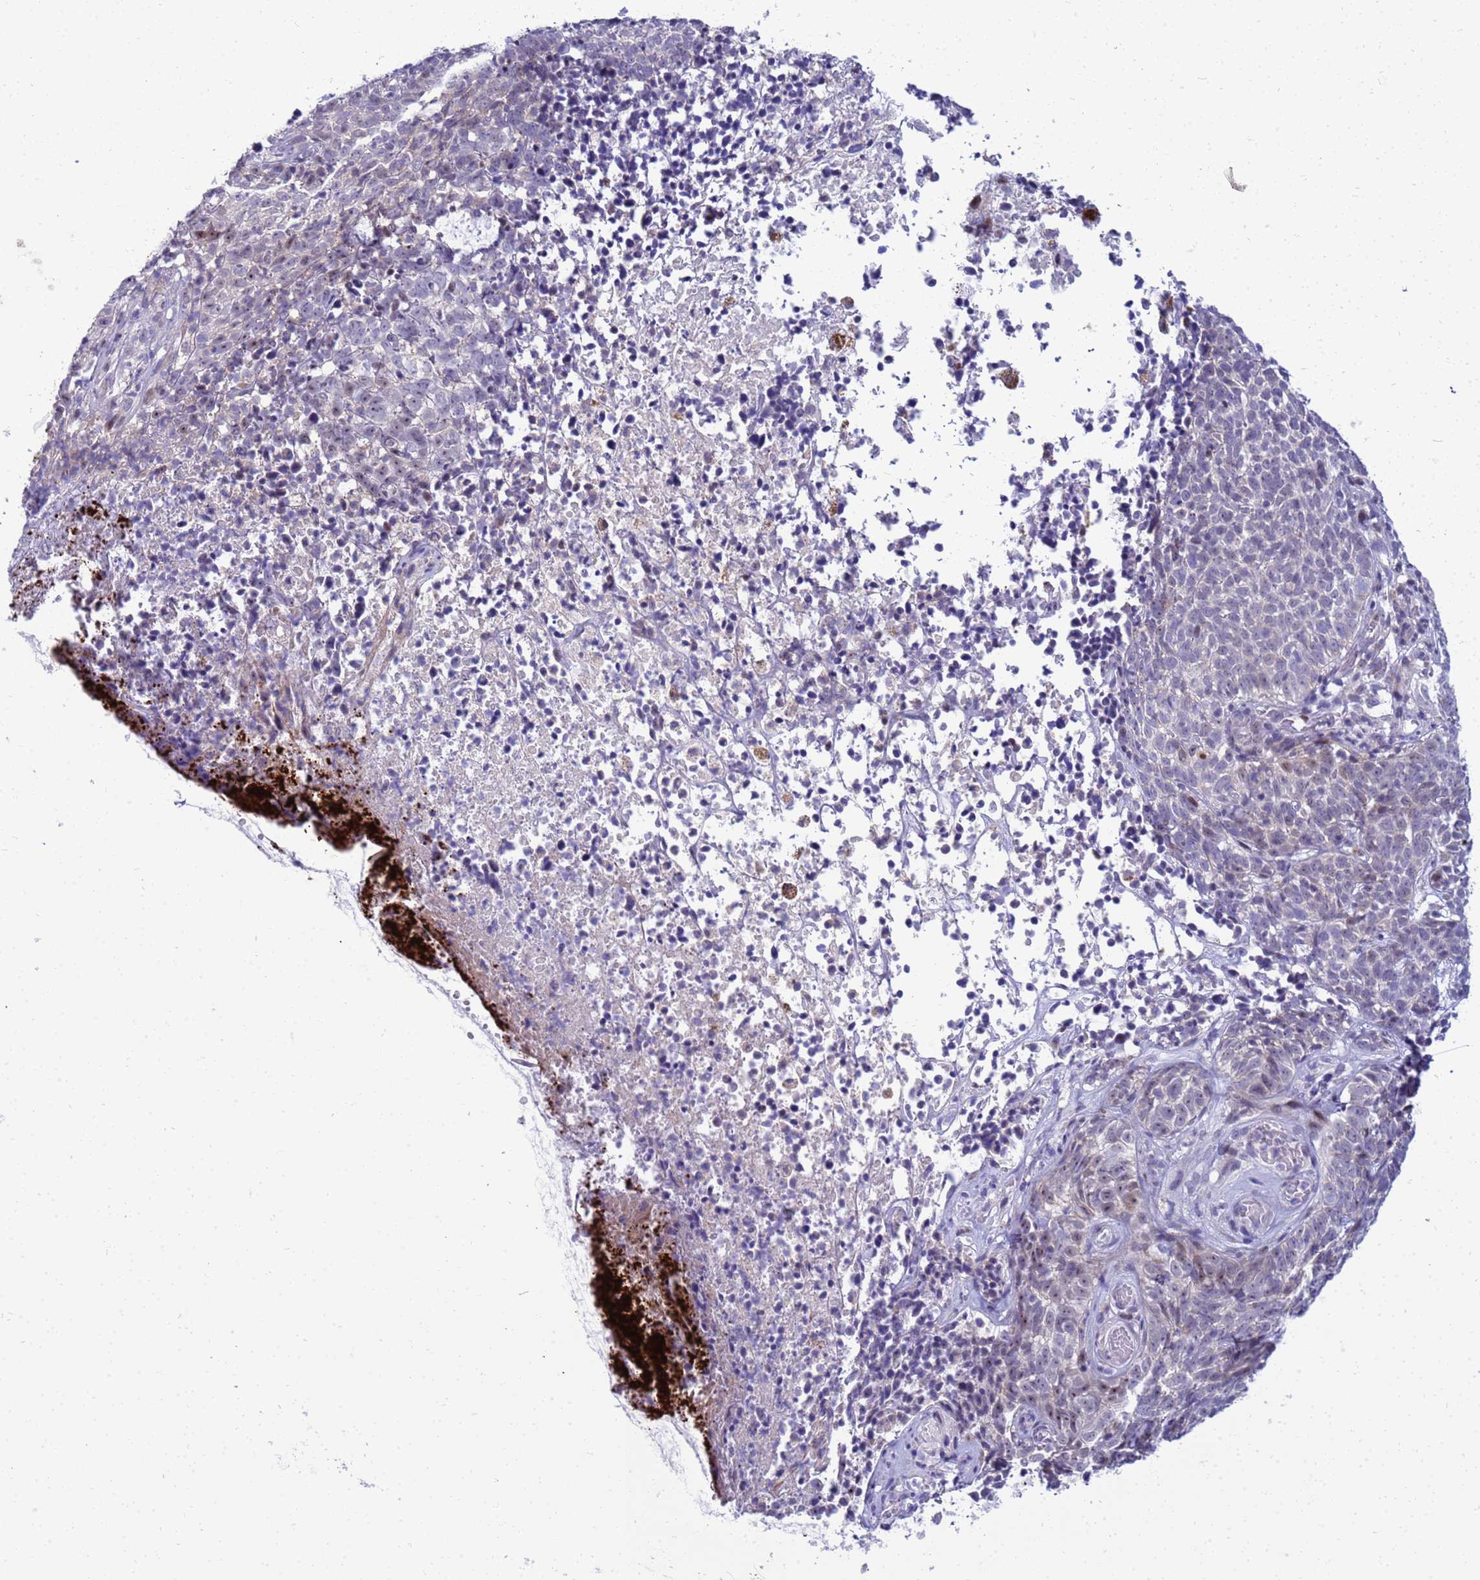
{"staining": {"intensity": "weak", "quantity": "<25%", "location": "nuclear"}, "tissue": "skin cancer", "cell_type": "Tumor cells", "image_type": "cancer", "snomed": [{"axis": "morphology", "description": "Basal cell carcinoma"}, {"axis": "topography", "description": "Skin"}], "caption": "Skin cancer was stained to show a protein in brown. There is no significant staining in tumor cells.", "gene": "LRATD1", "patient": {"sex": "female", "age": 84}}